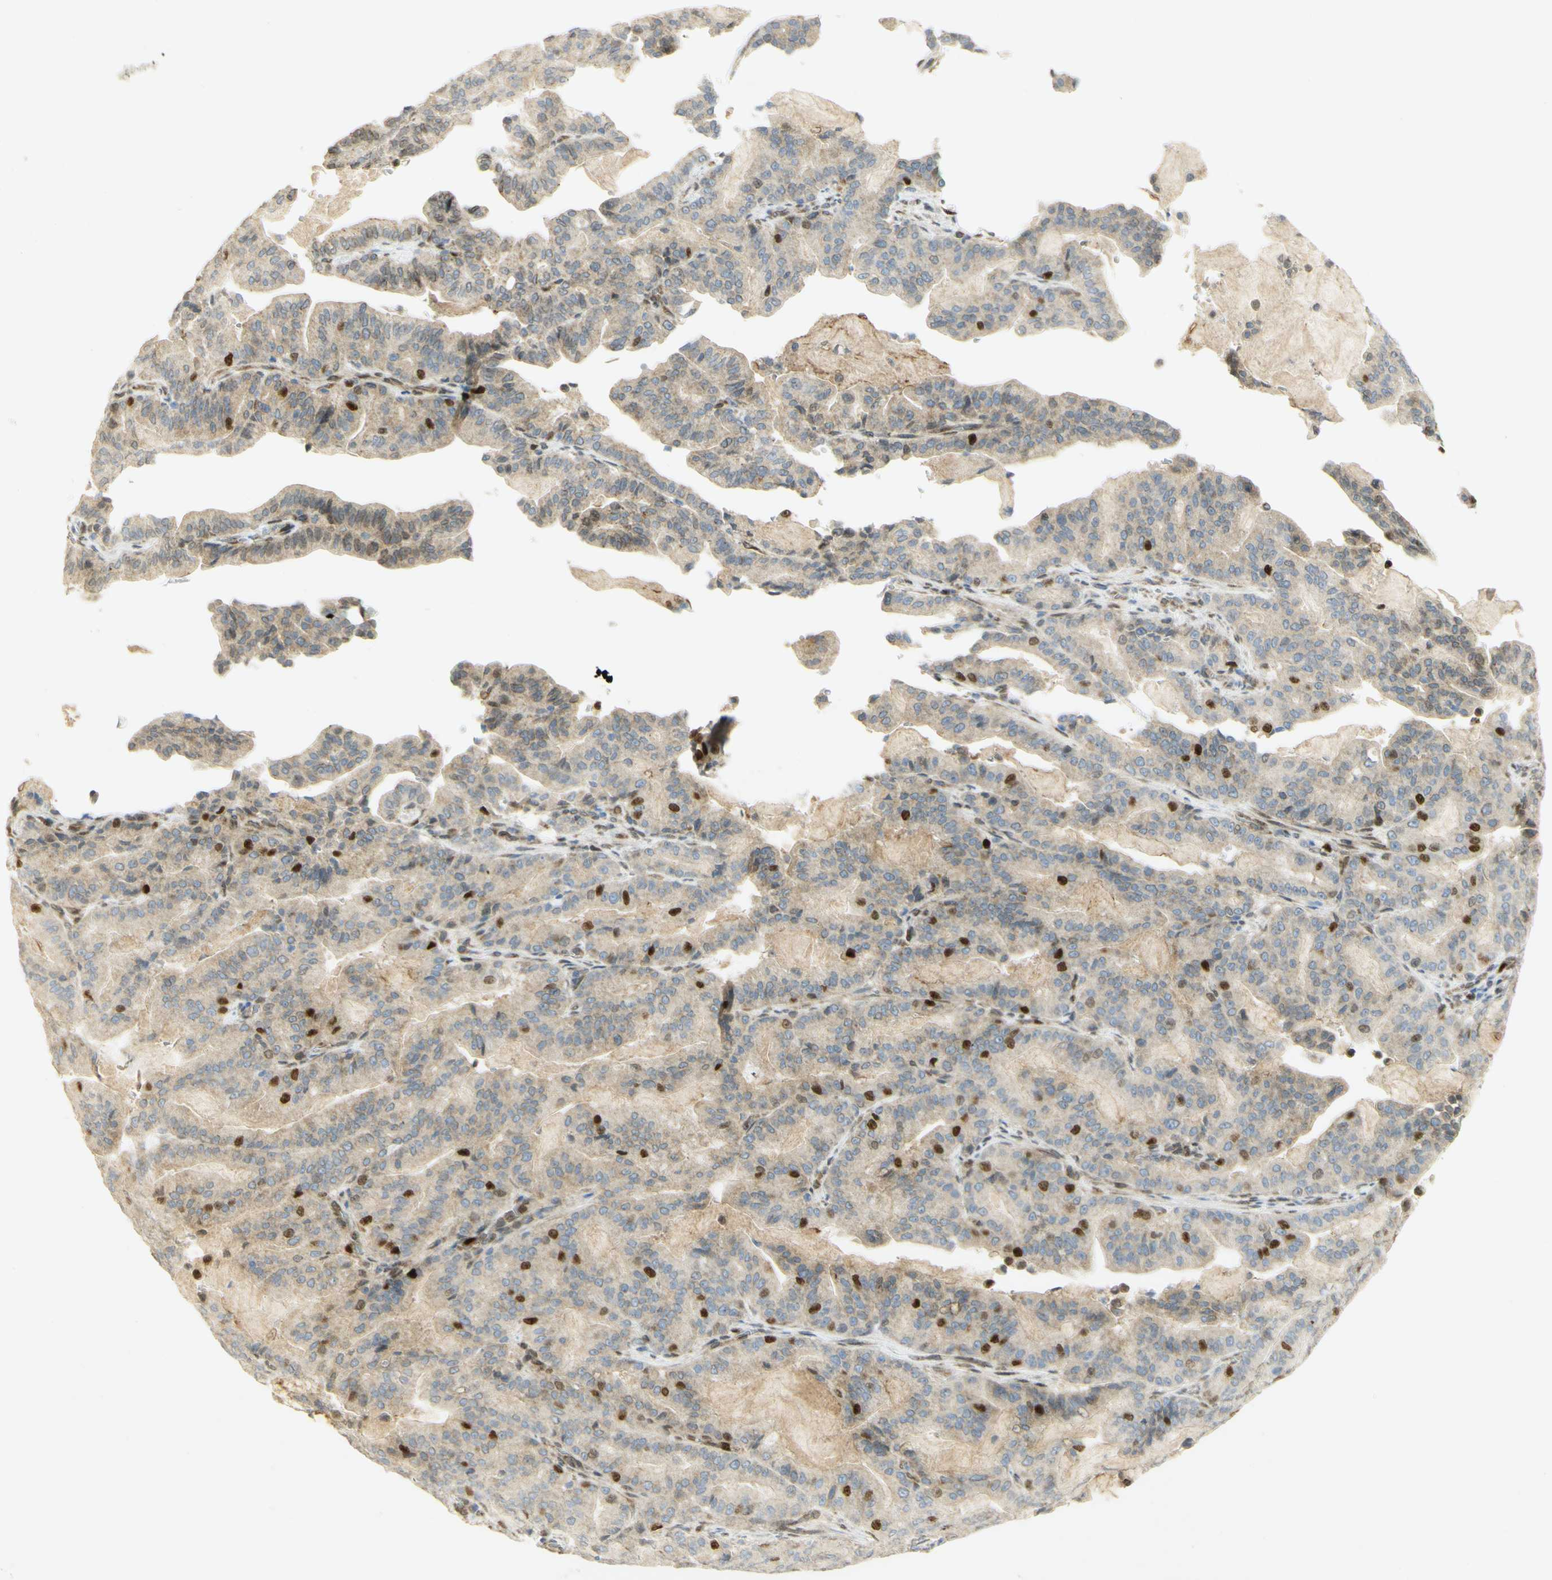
{"staining": {"intensity": "strong", "quantity": "<25%", "location": "nuclear"}, "tissue": "pancreatic cancer", "cell_type": "Tumor cells", "image_type": "cancer", "snomed": [{"axis": "morphology", "description": "Adenocarcinoma, NOS"}, {"axis": "topography", "description": "Pancreas"}], "caption": "IHC of pancreatic cancer (adenocarcinoma) exhibits medium levels of strong nuclear positivity in approximately <25% of tumor cells.", "gene": "E2F1", "patient": {"sex": "male", "age": 63}}